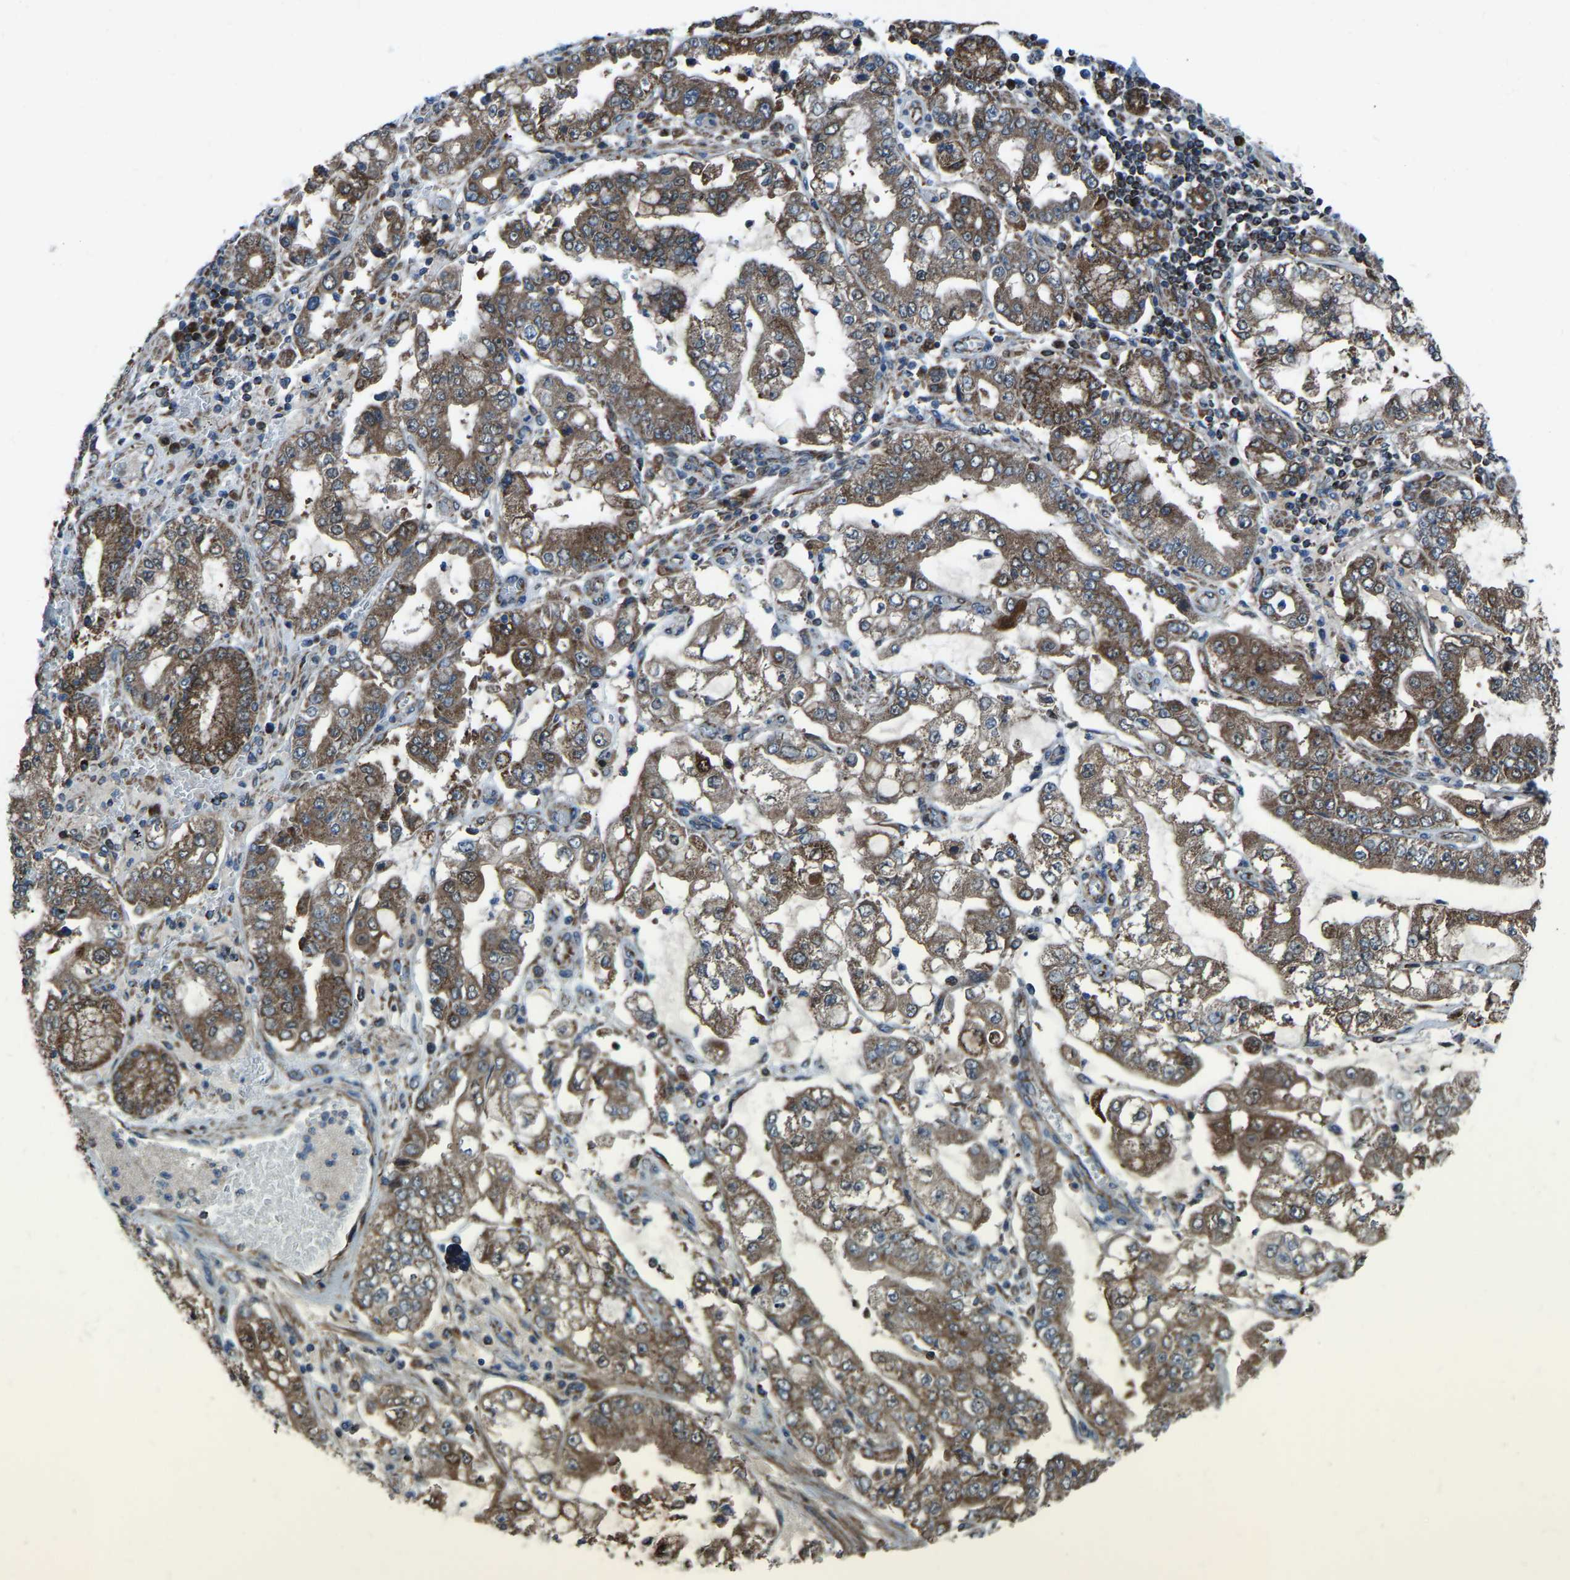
{"staining": {"intensity": "moderate", "quantity": ">75%", "location": "cytoplasmic/membranous"}, "tissue": "stomach cancer", "cell_type": "Tumor cells", "image_type": "cancer", "snomed": [{"axis": "morphology", "description": "Adenocarcinoma, NOS"}, {"axis": "topography", "description": "Stomach"}], "caption": "DAB immunohistochemical staining of adenocarcinoma (stomach) displays moderate cytoplasmic/membranous protein expression in about >75% of tumor cells.", "gene": "AKR1A1", "patient": {"sex": "male", "age": 76}}